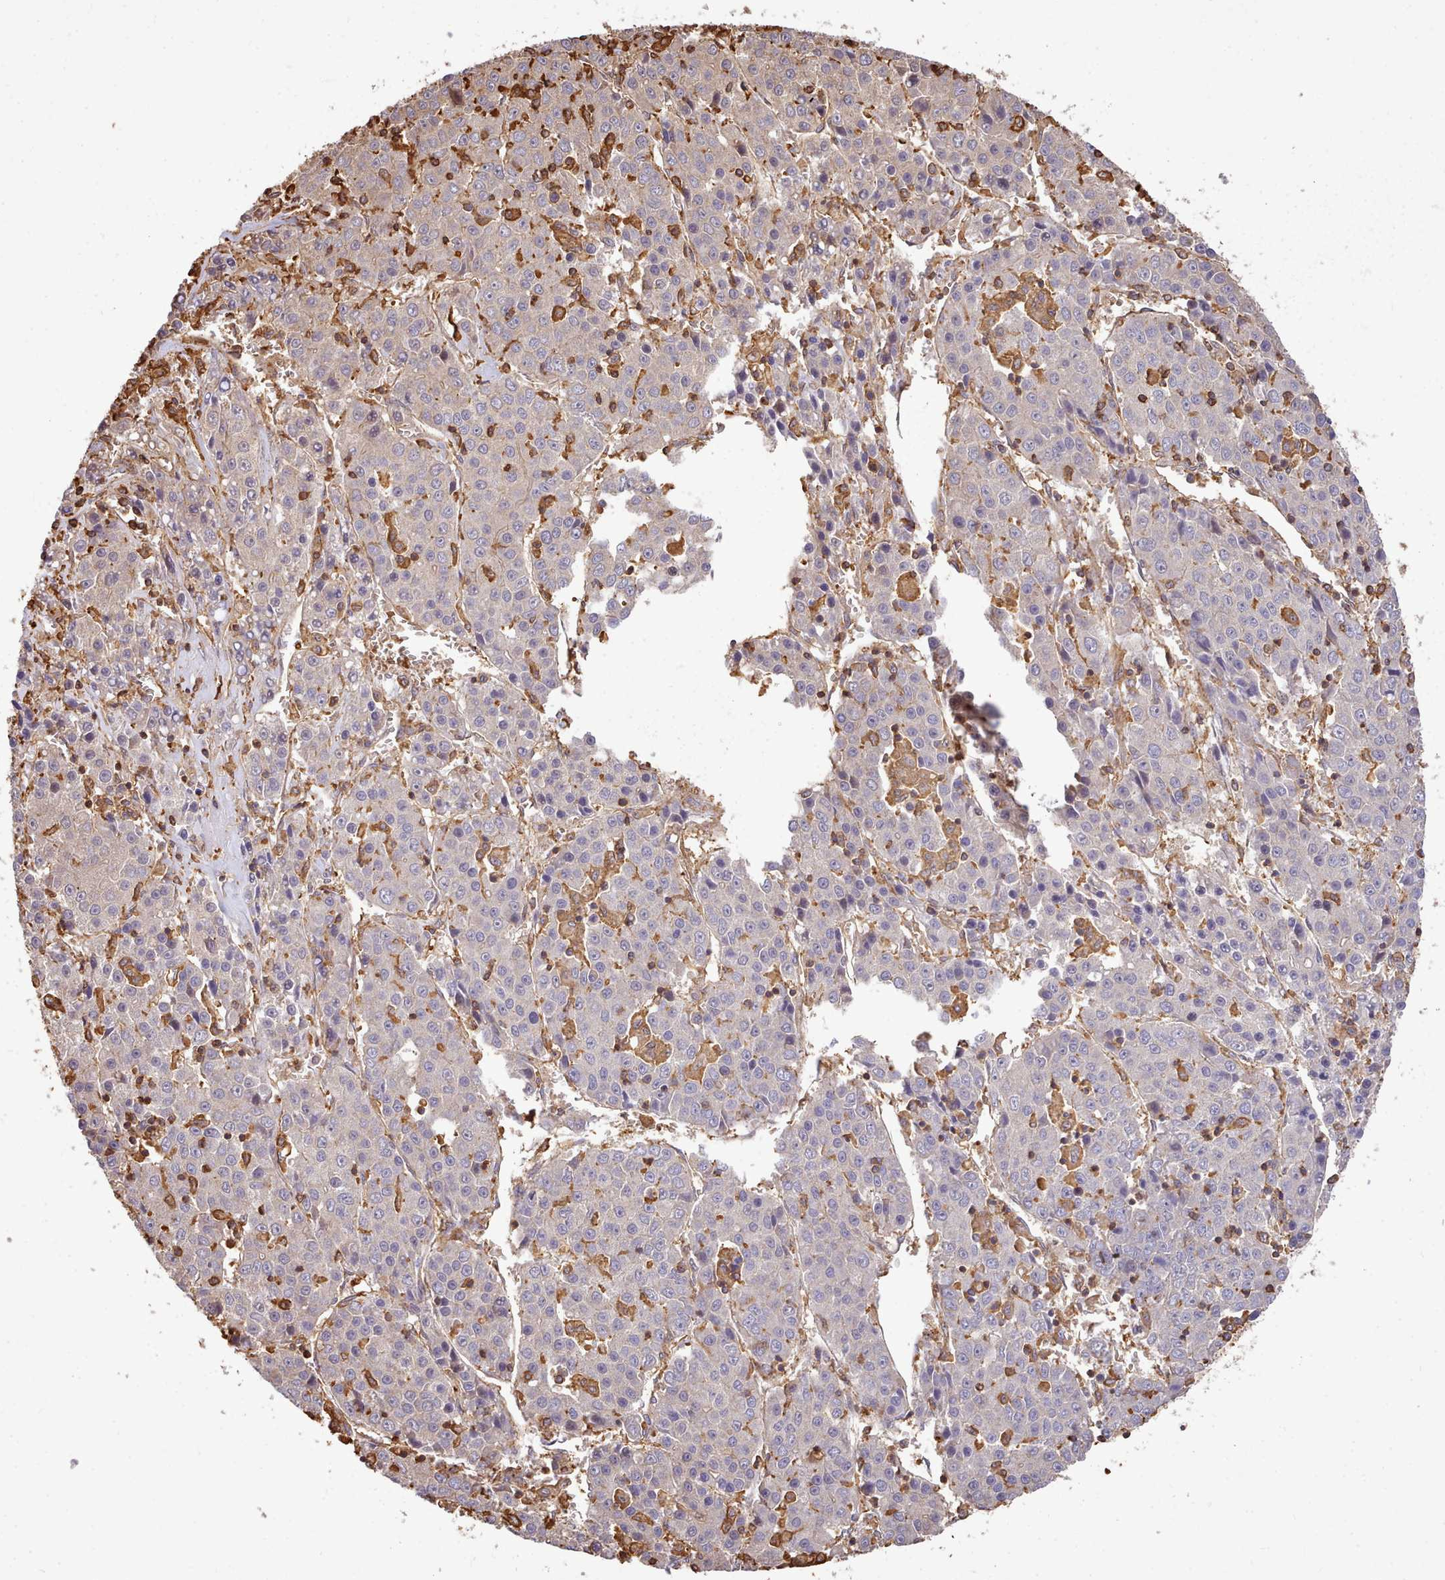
{"staining": {"intensity": "negative", "quantity": "none", "location": "none"}, "tissue": "liver cancer", "cell_type": "Tumor cells", "image_type": "cancer", "snomed": [{"axis": "morphology", "description": "Carcinoma, Hepatocellular, NOS"}, {"axis": "topography", "description": "Liver"}], "caption": "A high-resolution histopathology image shows immunohistochemistry staining of hepatocellular carcinoma (liver), which reveals no significant expression in tumor cells.", "gene": "CAPZA1", "patient": {"sex": "female", "age": 53}}